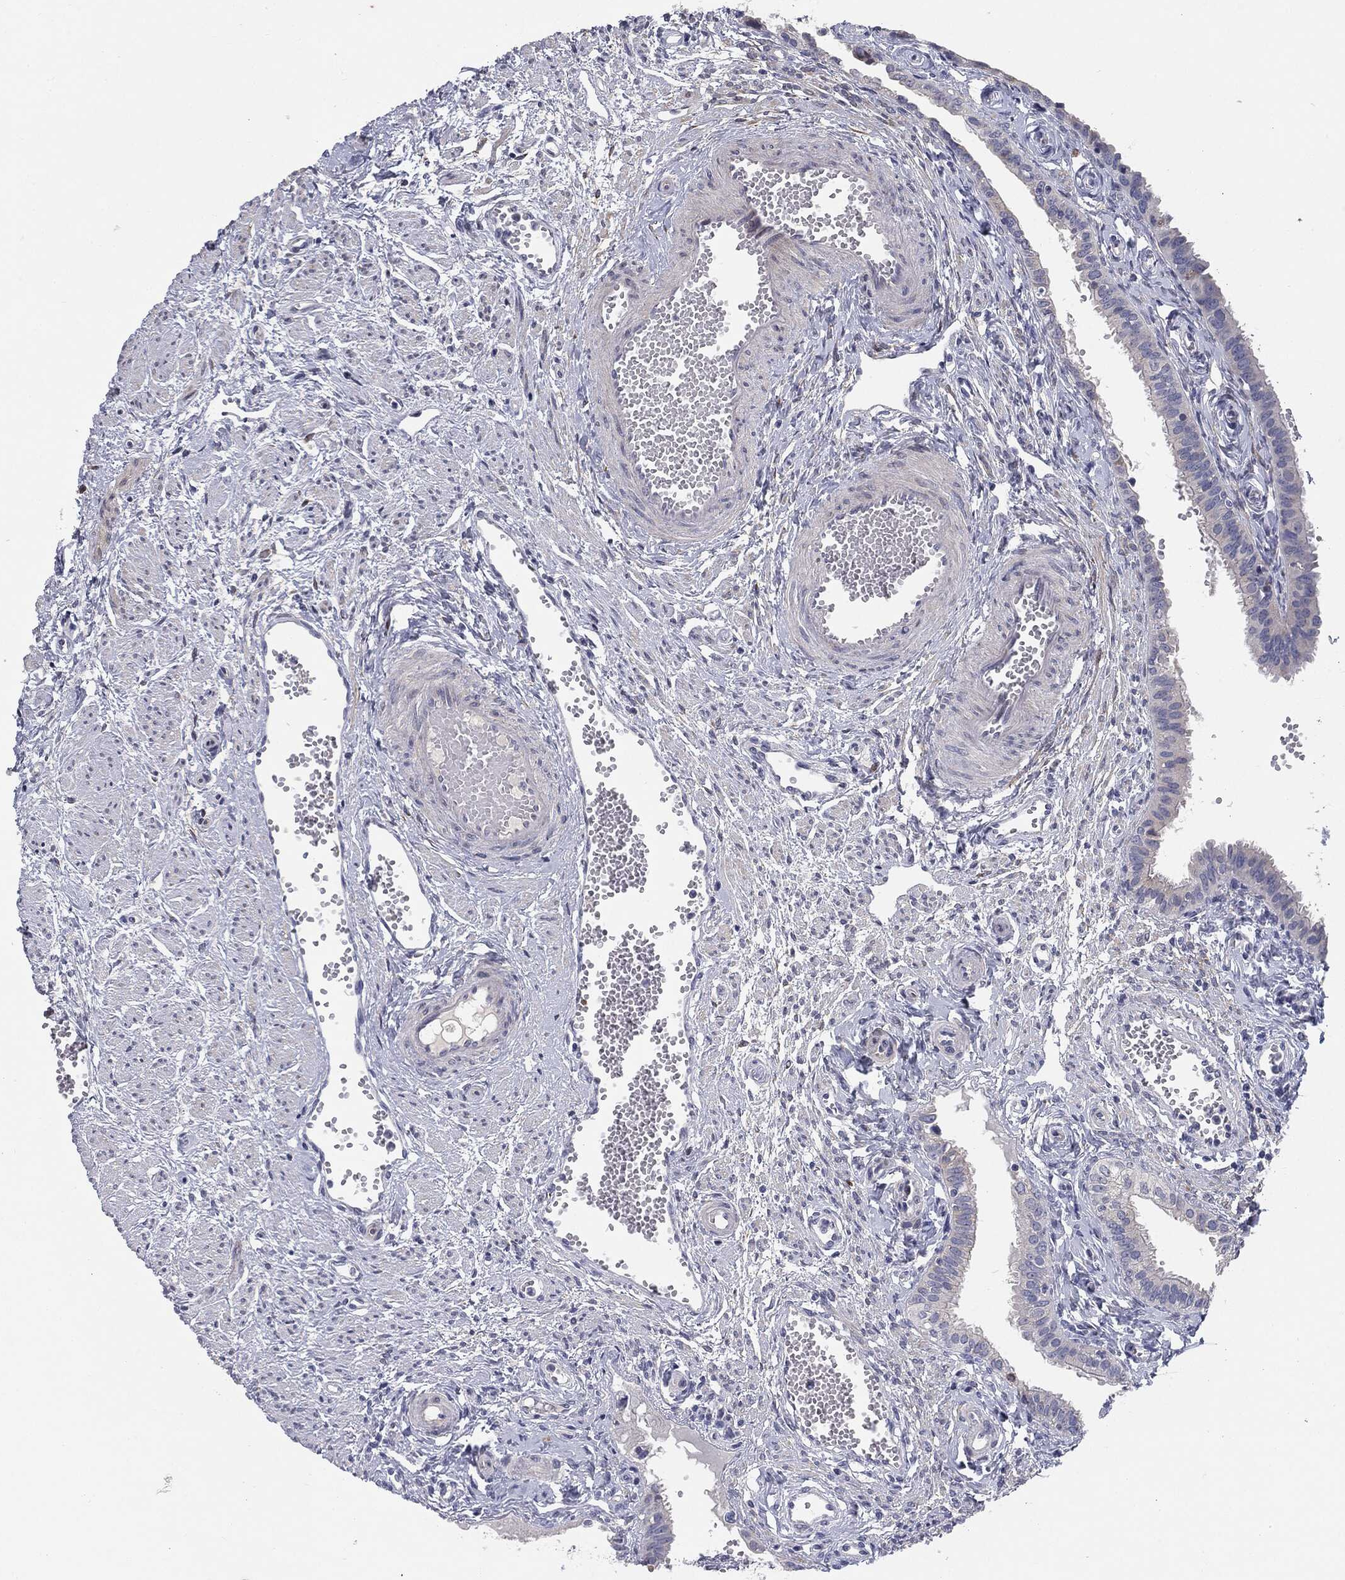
{"staining": {"intensity": "moderate", "quantity": "<25%", "location": "cytoplasmic/membranous"}, "tissue": "fallopian tube", "cell_type": "Glandular cells", "image_type": "normal", "snomed": [{"axis": "morphology", "description": "Normal tissue, NOS"}, {"axis": "topography", "description": "Fallopian tube"}, {"axis": "topography", "description": "Ovary"}], "caption": "IHC (DAB (3,3'-diaminobenzidine)) staining of unremarkable human fallopian tube shows moderate cytoplasmic/membranous protein expression in approximately <25% of glandular cells.", "gene": "KRT5", "patient": {"sex": "female", "age": 49}}